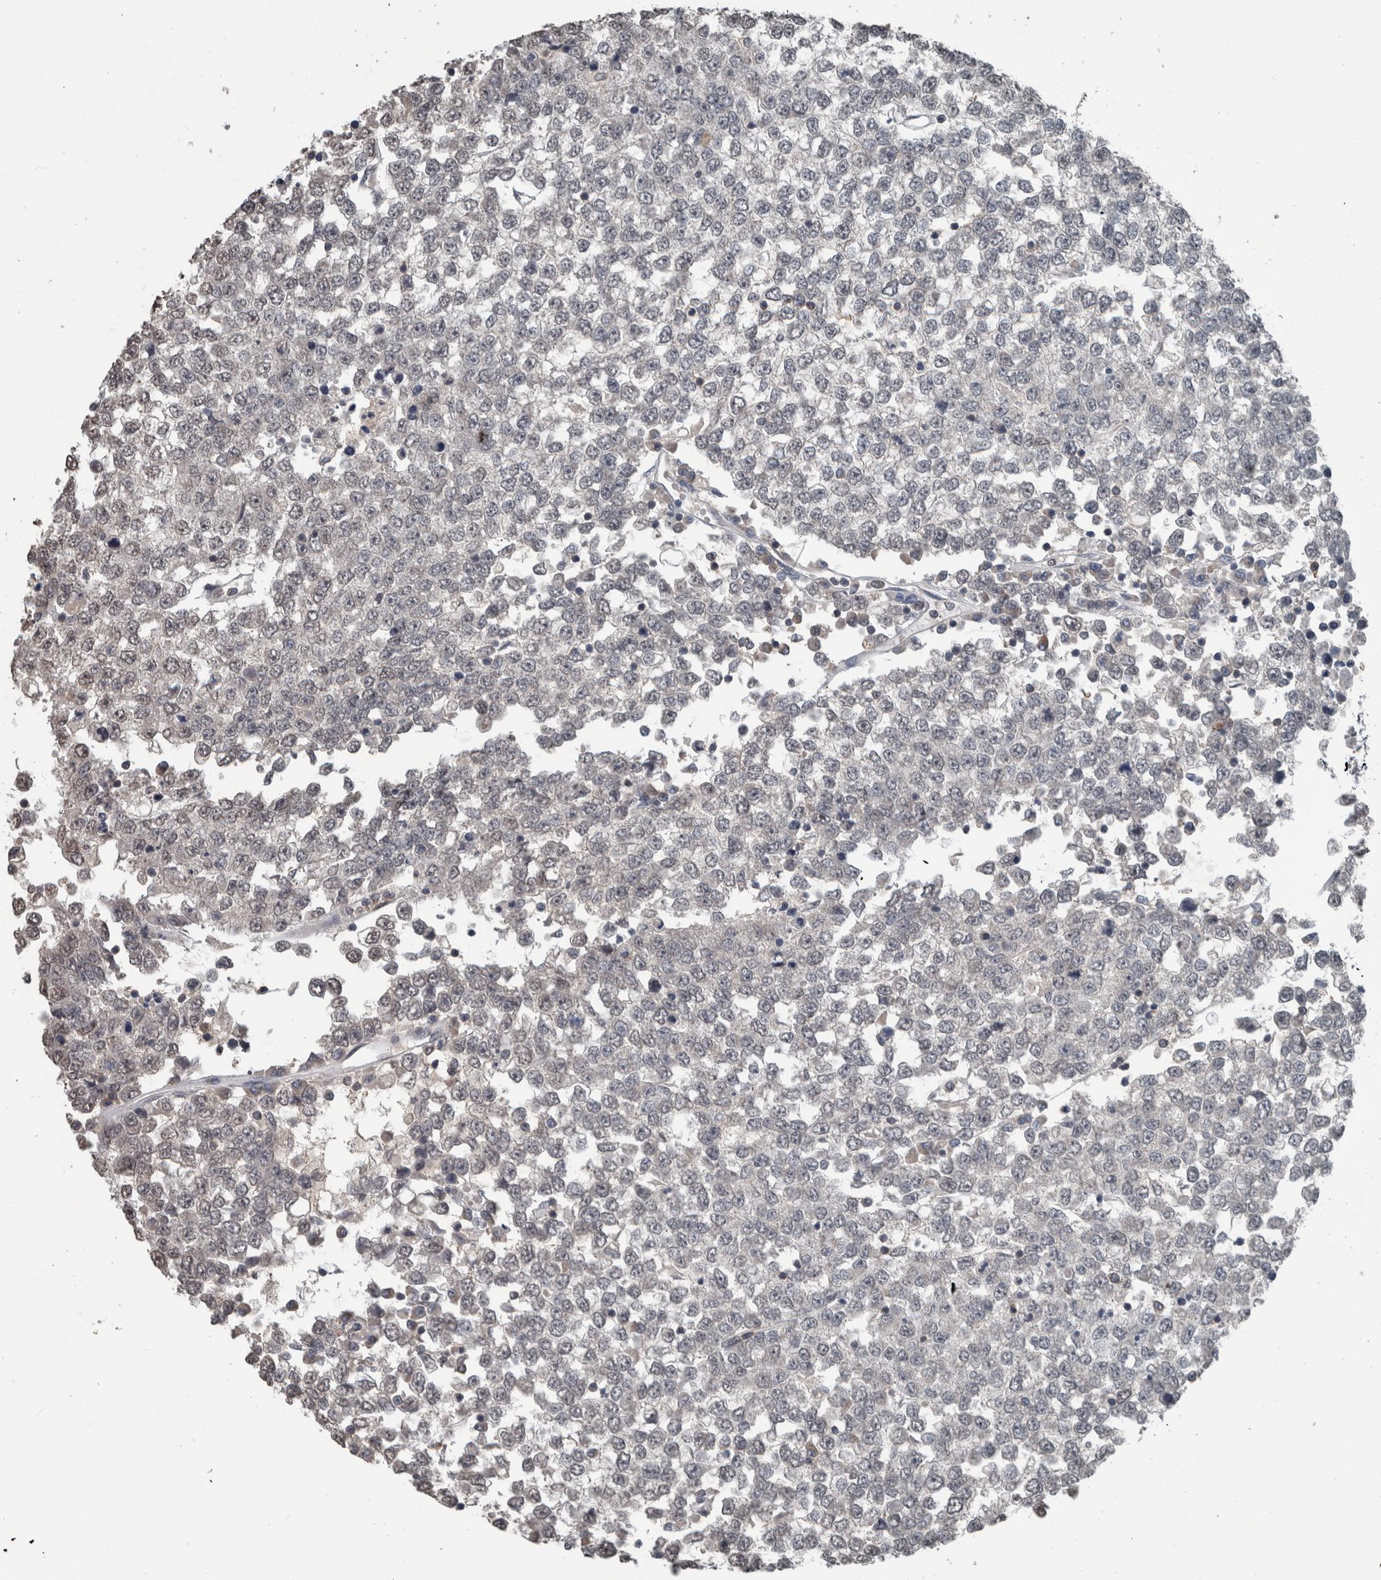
{"staining": {"intensity": "negative", "quantity": "none", "location": "none"}, "tissue": "testis cancer", "cell_type": "Tumor cells", "image_type": "cancer", "snomed": [{"axis": "morphology", "description": "Seminoma, NOS"}, {"axis": "topography", "description": "Testis"}], "caption": "An immunohistochemistry (IHC) histopathology image of testis cancer is shown. There is no staining in tumor cells of testis cancer.", "gene": "MAFF", "patient": {"sex": "male", "age": 65}}